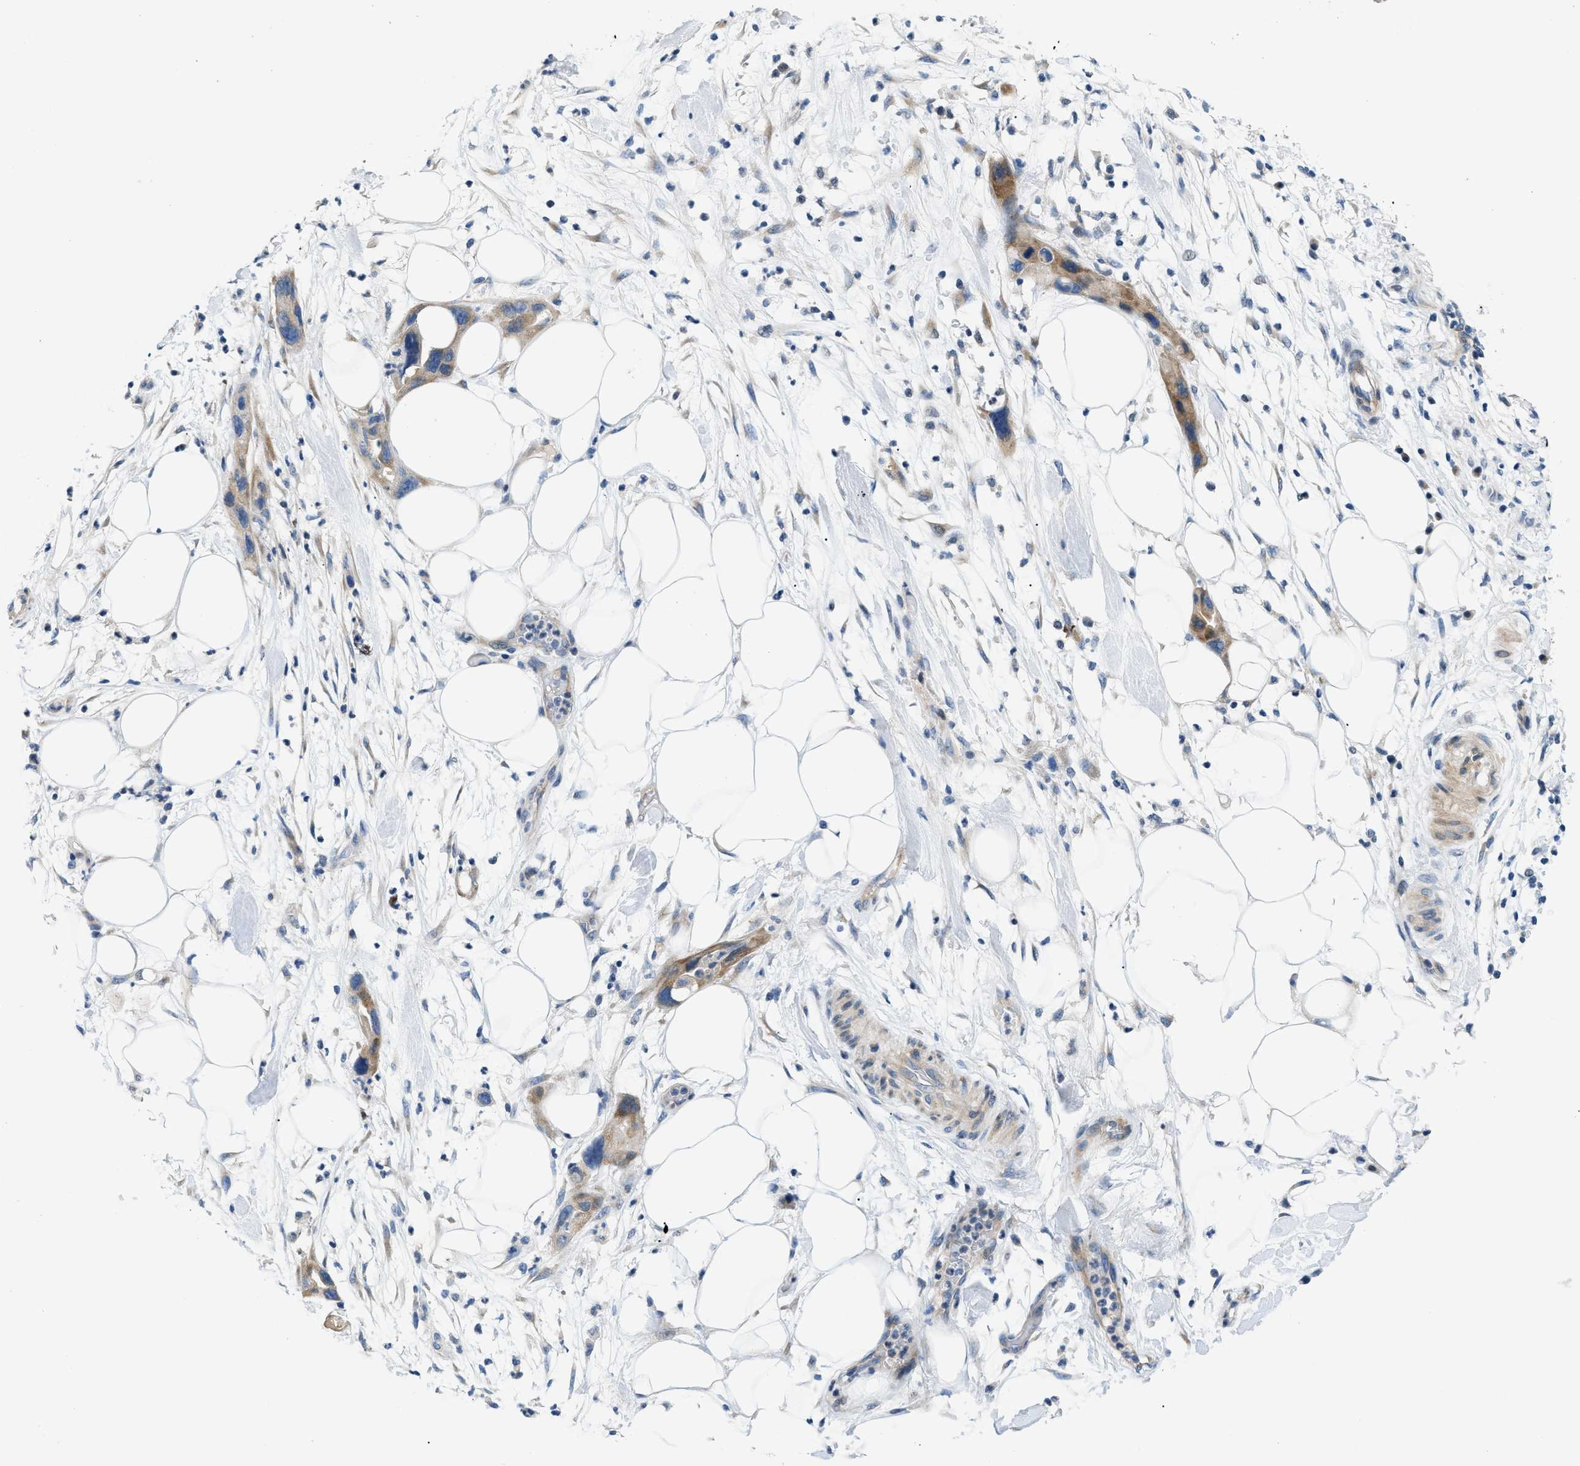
{"staining": {"intensity": "moderate", "quantity": ">75%", "location": "cytoplasmic/membranous"}, "tissue": "pancreatic cancer", "cell_type": "Tumor cells", "image_type": "cancer", "snomed": [{"axis": "morphology", "description": "Adenocarcinoma, NOS"}, {"axis": "topography", "description": "Pancreas"}], "caption": "Brown immunohistochemical staining in human adenocarcinoma (pancreatic) exhibits moderate cytoplasmic/membranous positivity in about >75% of tumor cells.", "gene": "FDCSP", "patient": {"sex": "female", "age": 71}}